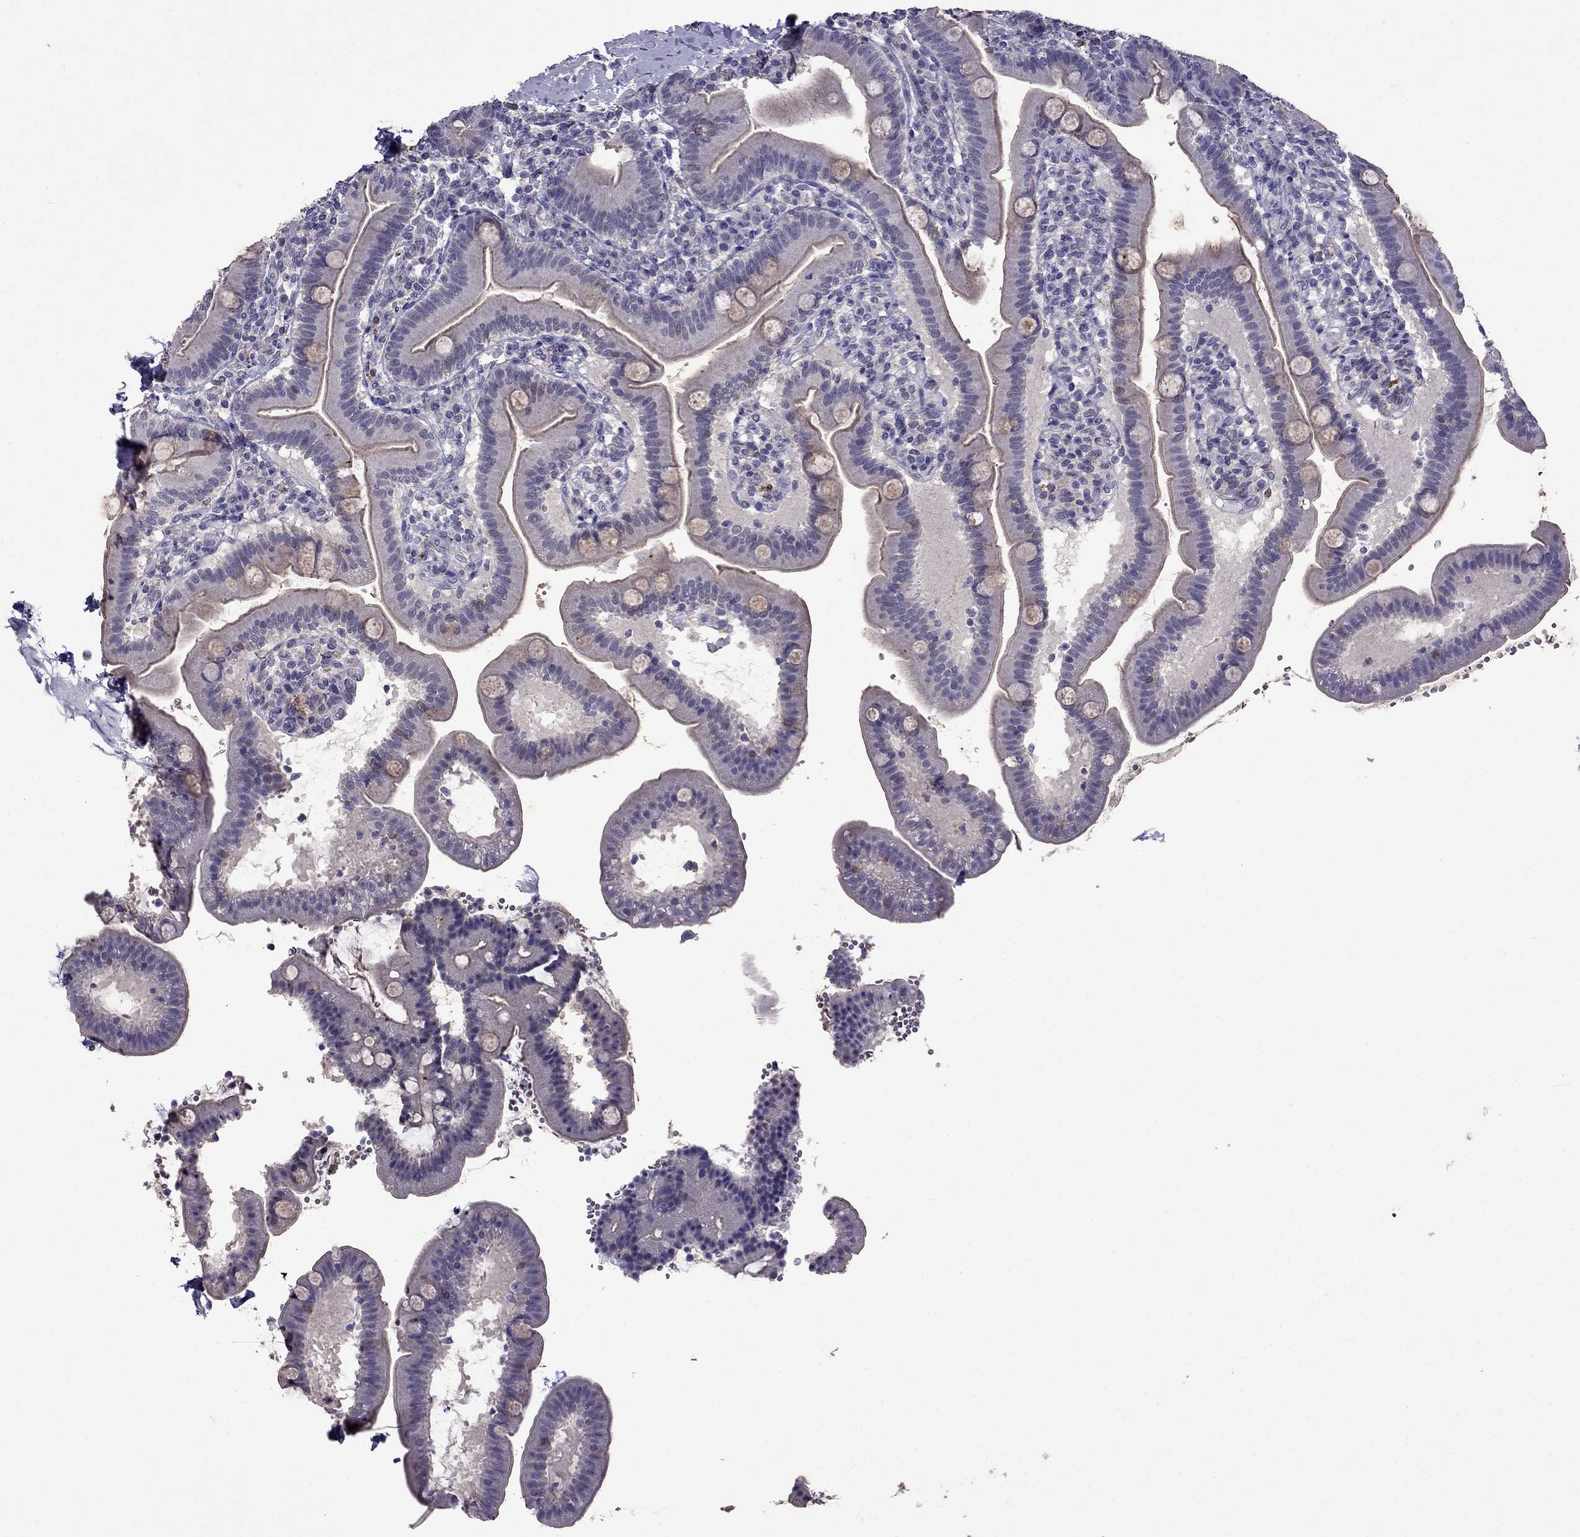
{"staining": {"intensity": "negative", "quantity": "none", "location": "none"}, "tissue": "small intestine", "cell_type": "Glandular cells", "image_type": "normal", "snomed": [{"axis": "morphology", "description": "Normal tissue, NOS"}, {"axis": "topography", "description": "Small intestine"}], "caption": "IHC image of unremarkable small intestine: human small intestine stained with DAB displays no significant protein expression in glandular cells.", "gene": "AQP9", "patient": {"sex": "male", "age": 66}}